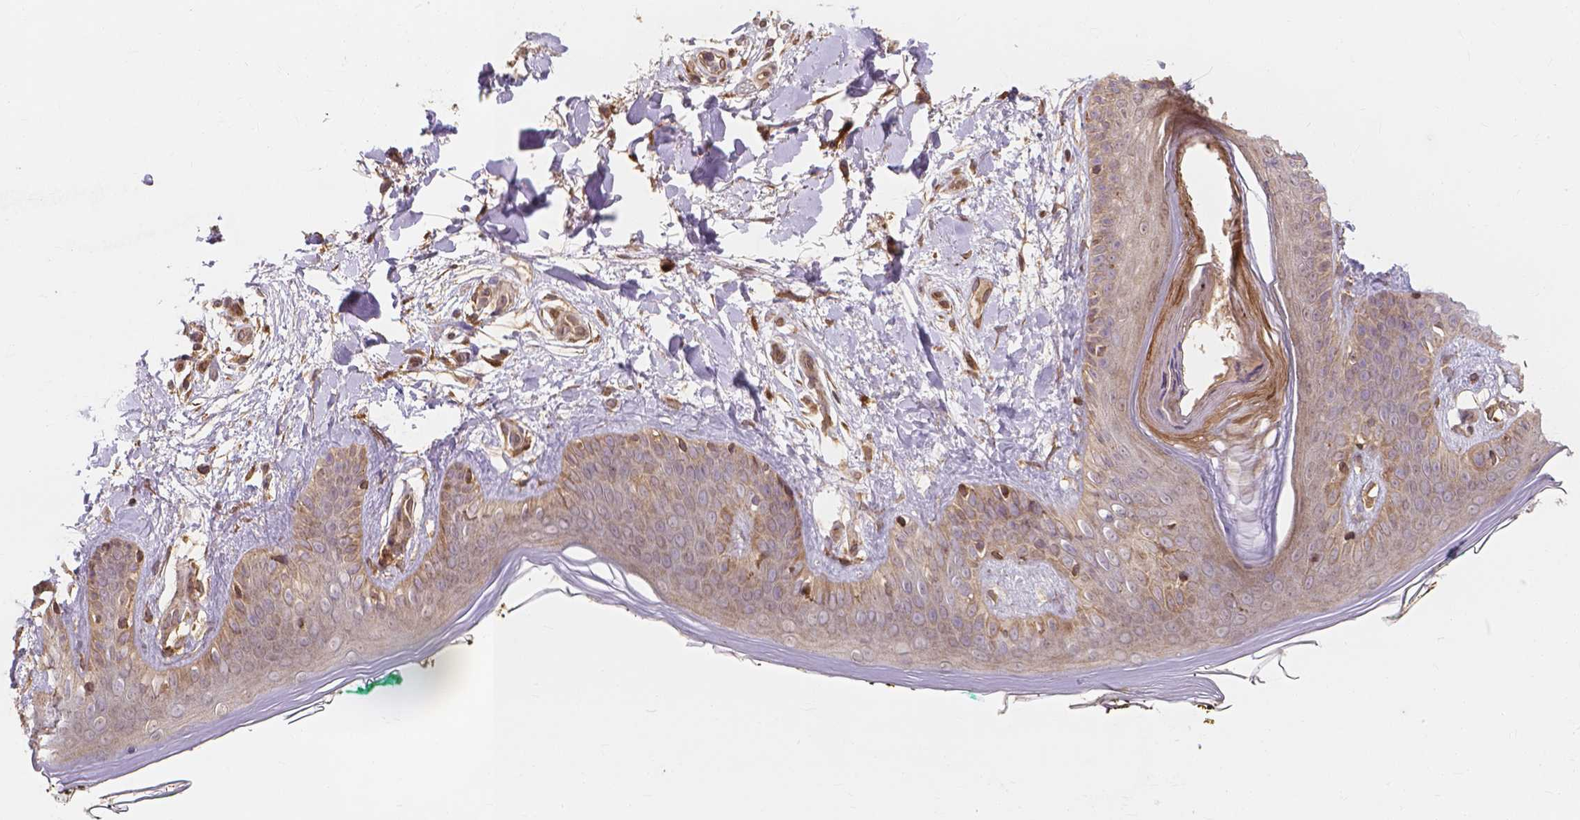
{"staining": {"intensity": "moderate", "quantity": ">75%", "location": "cytoplasmic/membranous"}, "tissue": "skin", "cell_type": "Fibroblasts", "image_type": "normal", "snomed": [{"axis": "morphology", "description": "Normal tissue, NOS"}, {"axis": "topography", "description": "Skin"}], "caption": "Moderate cytoplasmic/membranous staining is seen in about >75% of fibroblasts in unremarkable skin.", "gene": "TAB2", "patient": {"sex": "female", "age": 34}}